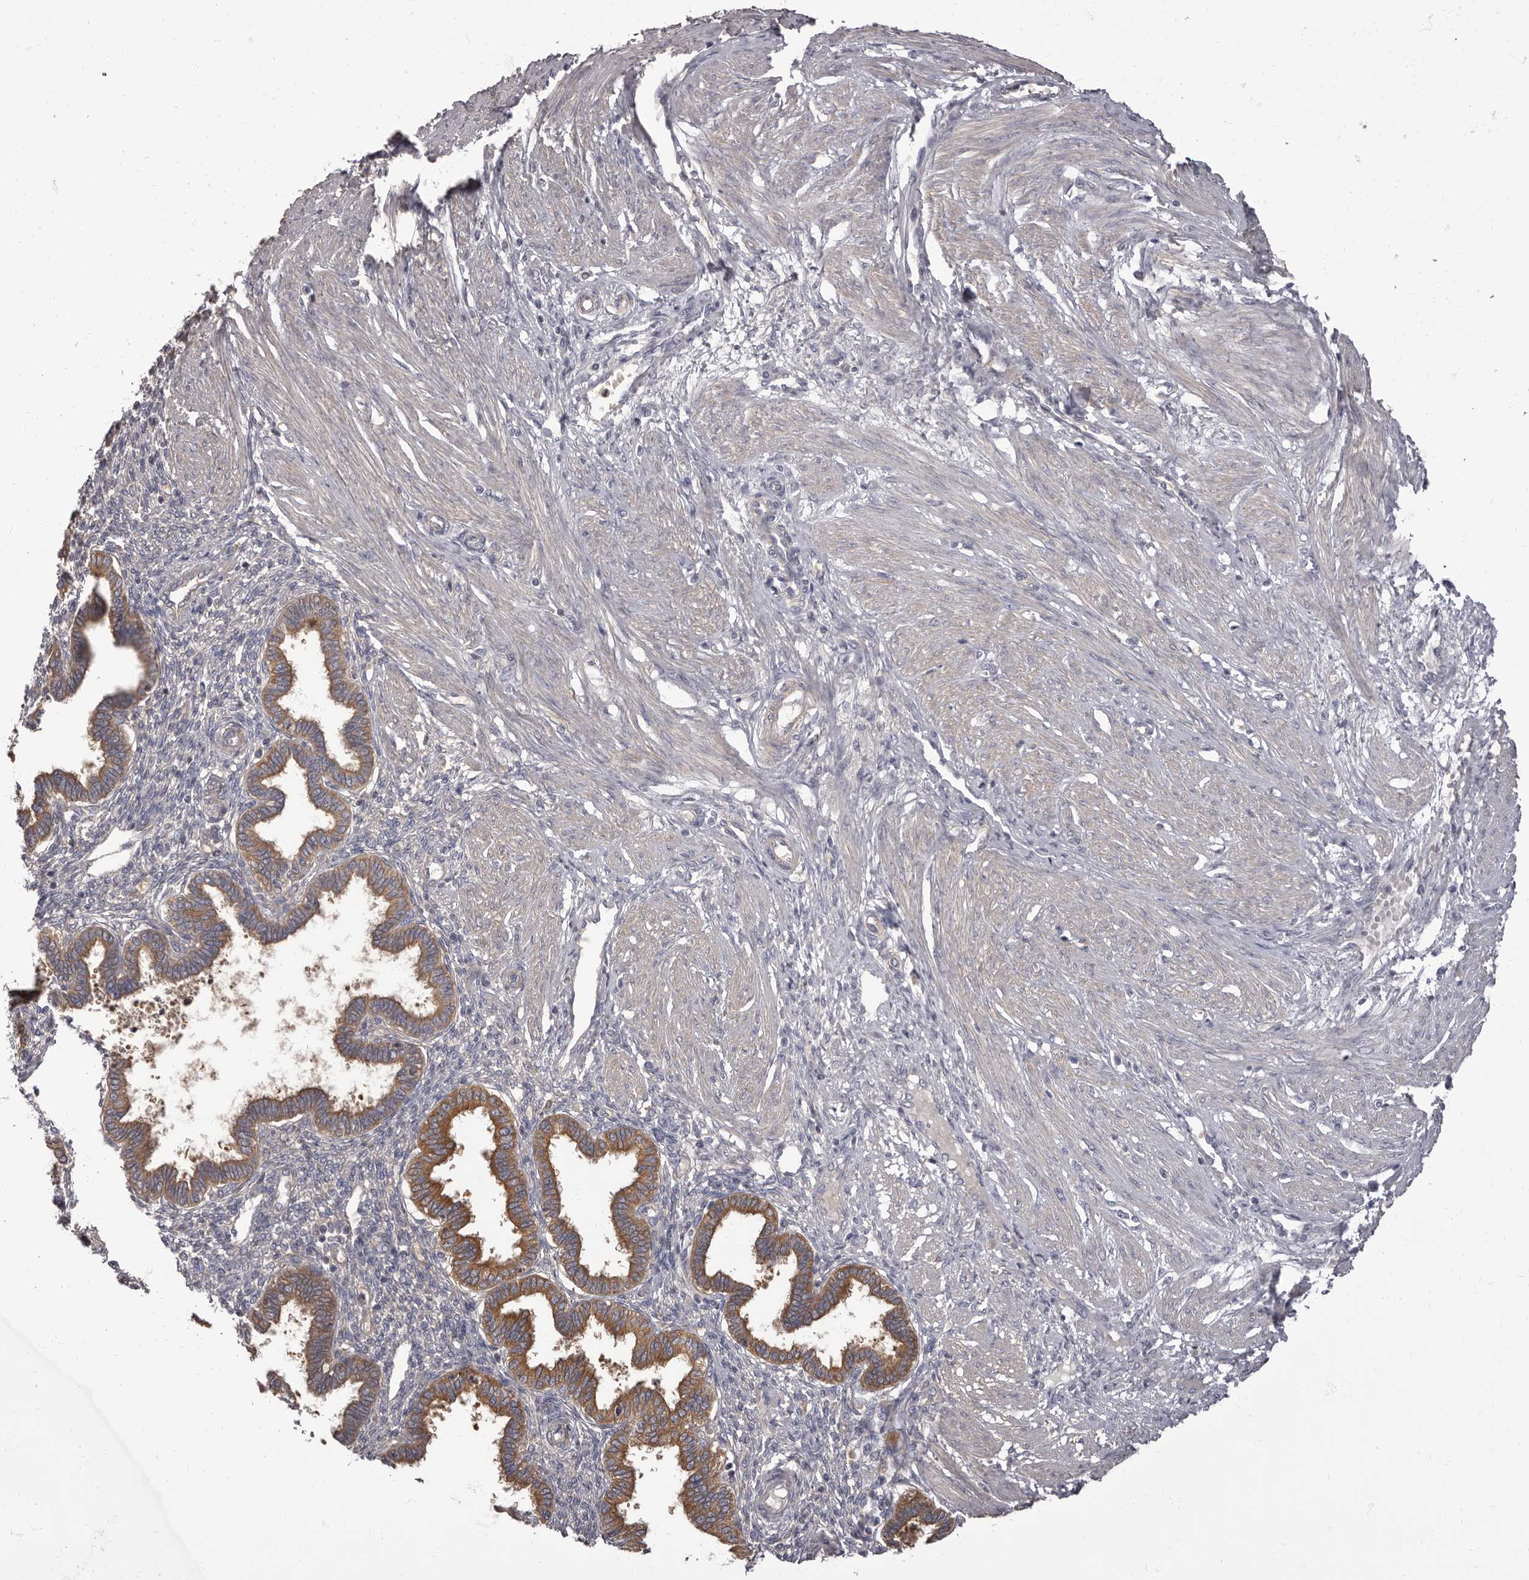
{"staining": {"intensity": "negative", "quantity": "none", "location": "none"}, "tissue": "endometrium", "cell_type": "Cells in endometrial stroma", "image_type": "normal", "snomed": [{"axis": "morphology", "description": "Normal tissue, NOS"}, {"axis": "topography", "description": "Endometrium"}], "caption": "Immunohistochemistry (IHC) of benign human endometrium reveals no expression in cells in endometrial stroma.", "gene": "APEH", "patient": {"sex": "female", "age": 33}}